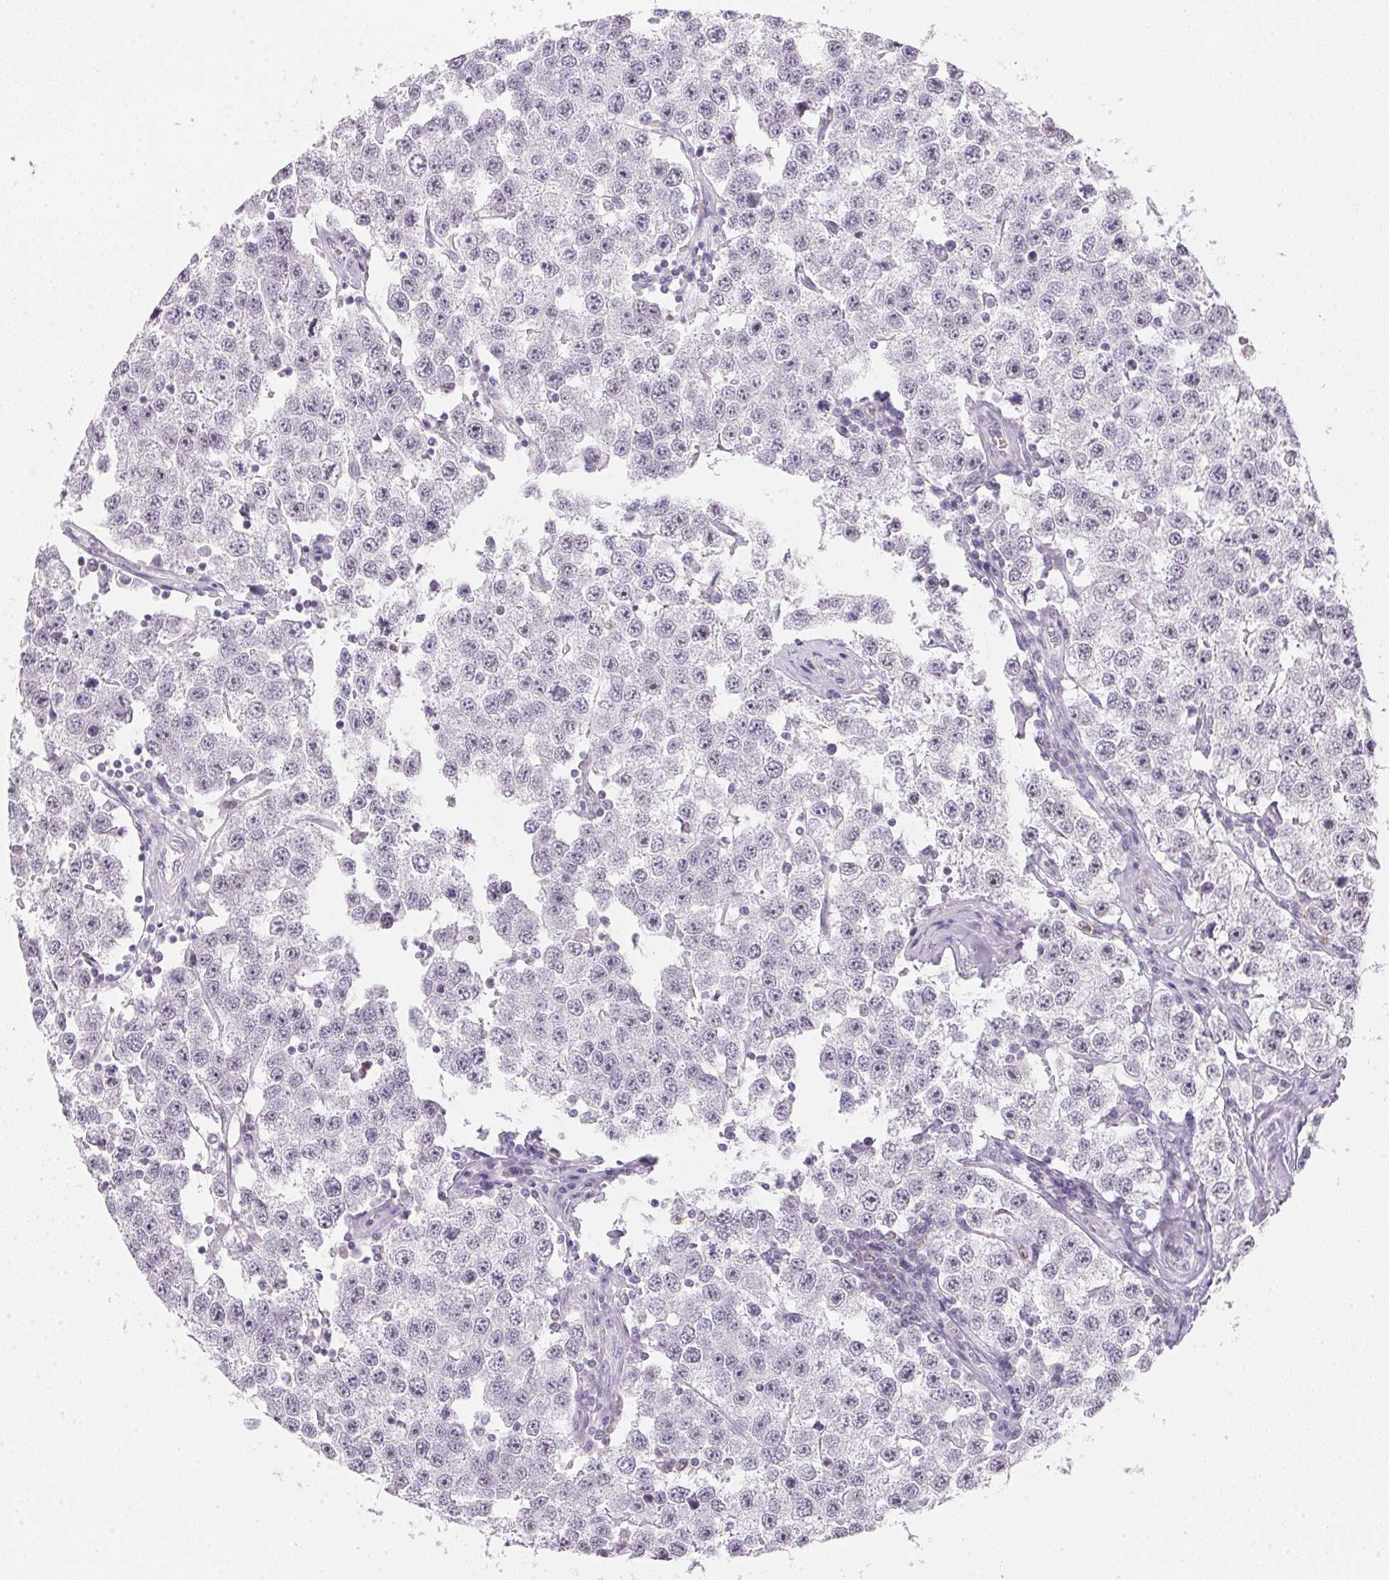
{"staining": {"intensity": "negative", "quantity": "none", "location": "none"}, "tissue": "testis cancer", "cell_type": "Tumor cells", "image_type": "cancer", "snomed": [{"axis": "morphology", "description": "Seminoma, NOS"}, {"axis": "topography", "description": "Testis"}], "caption": "Histopathology image shows no protein expression in tumor cells of seminoma (testis) tissue. (Immunohistochemistry (ihc), brightfield microscopy, high magnification).", "gene": "GIPC2", "patient": {"sex": "male", "age": 34}}